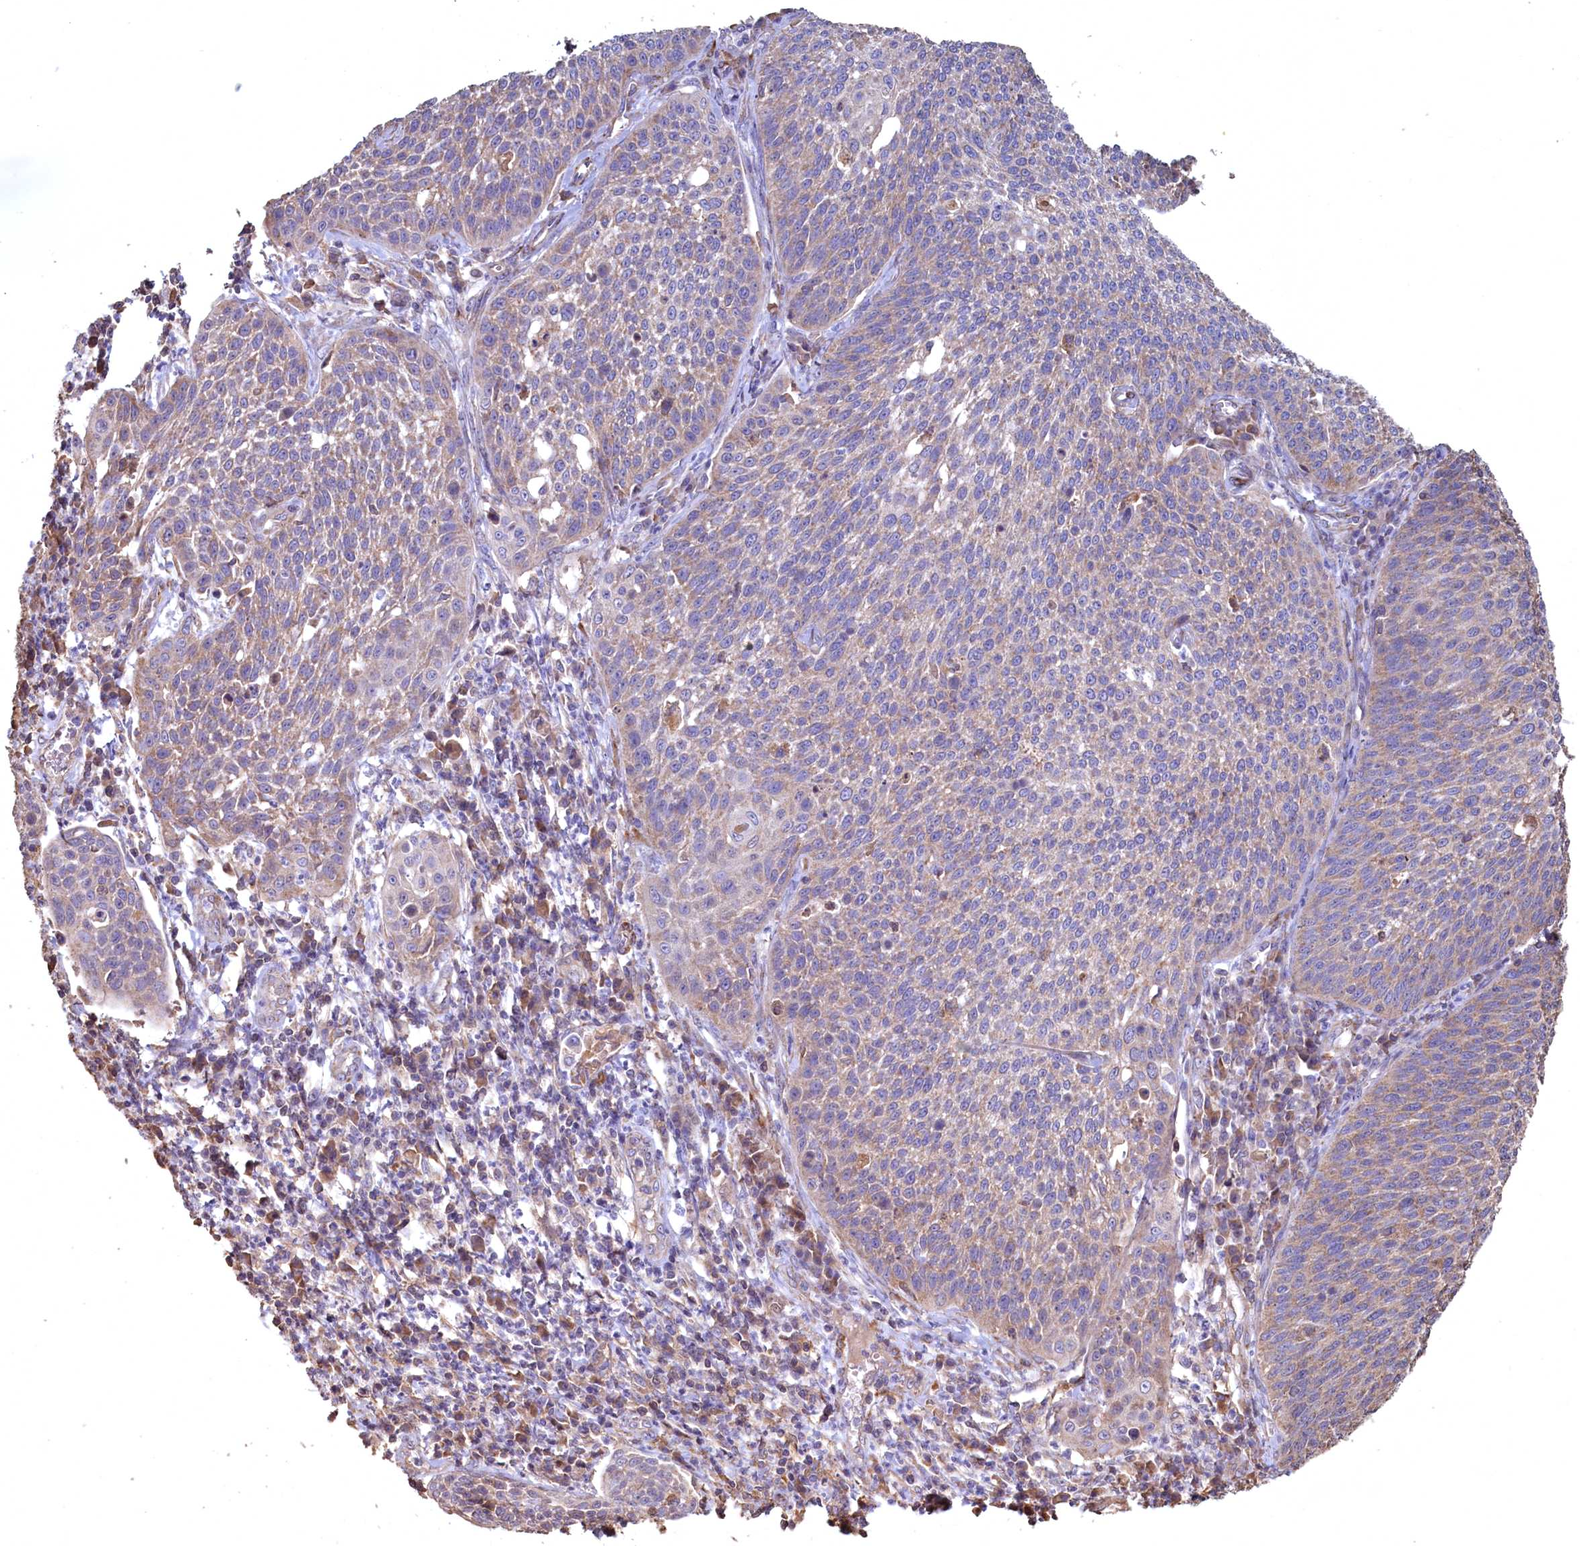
{"staining": {"intensity": "weak", "quantity": "25%-75%", "location": "cytoplasmic/membranous"}, "tissue": "cervical cancer", "cell_type": "Tumor cells", "image_type": "cancer", "snomed": [{"axis": "morphology", "description": "Squamous cell carcinoma, NOS"}, {"axis": "topography", "description": "Cervix"}], "caption": "High-magnification brightfield microscopy of cervical cancer stained with DAB (brown) and counterstained with hematoxylin (blue). tumor cells exhibit weak cytoplasmic/membranous expression is seen in approximately25%-75% of cells. The protein of interest is stained brown, and the nuclei are stained in blue (DAB (3,3'-diaminobenzidine) IHC with brightfield microscopy, high magnification).", "gene": "FUNDC1", "patient": {"sex": "female", "age": 34}}